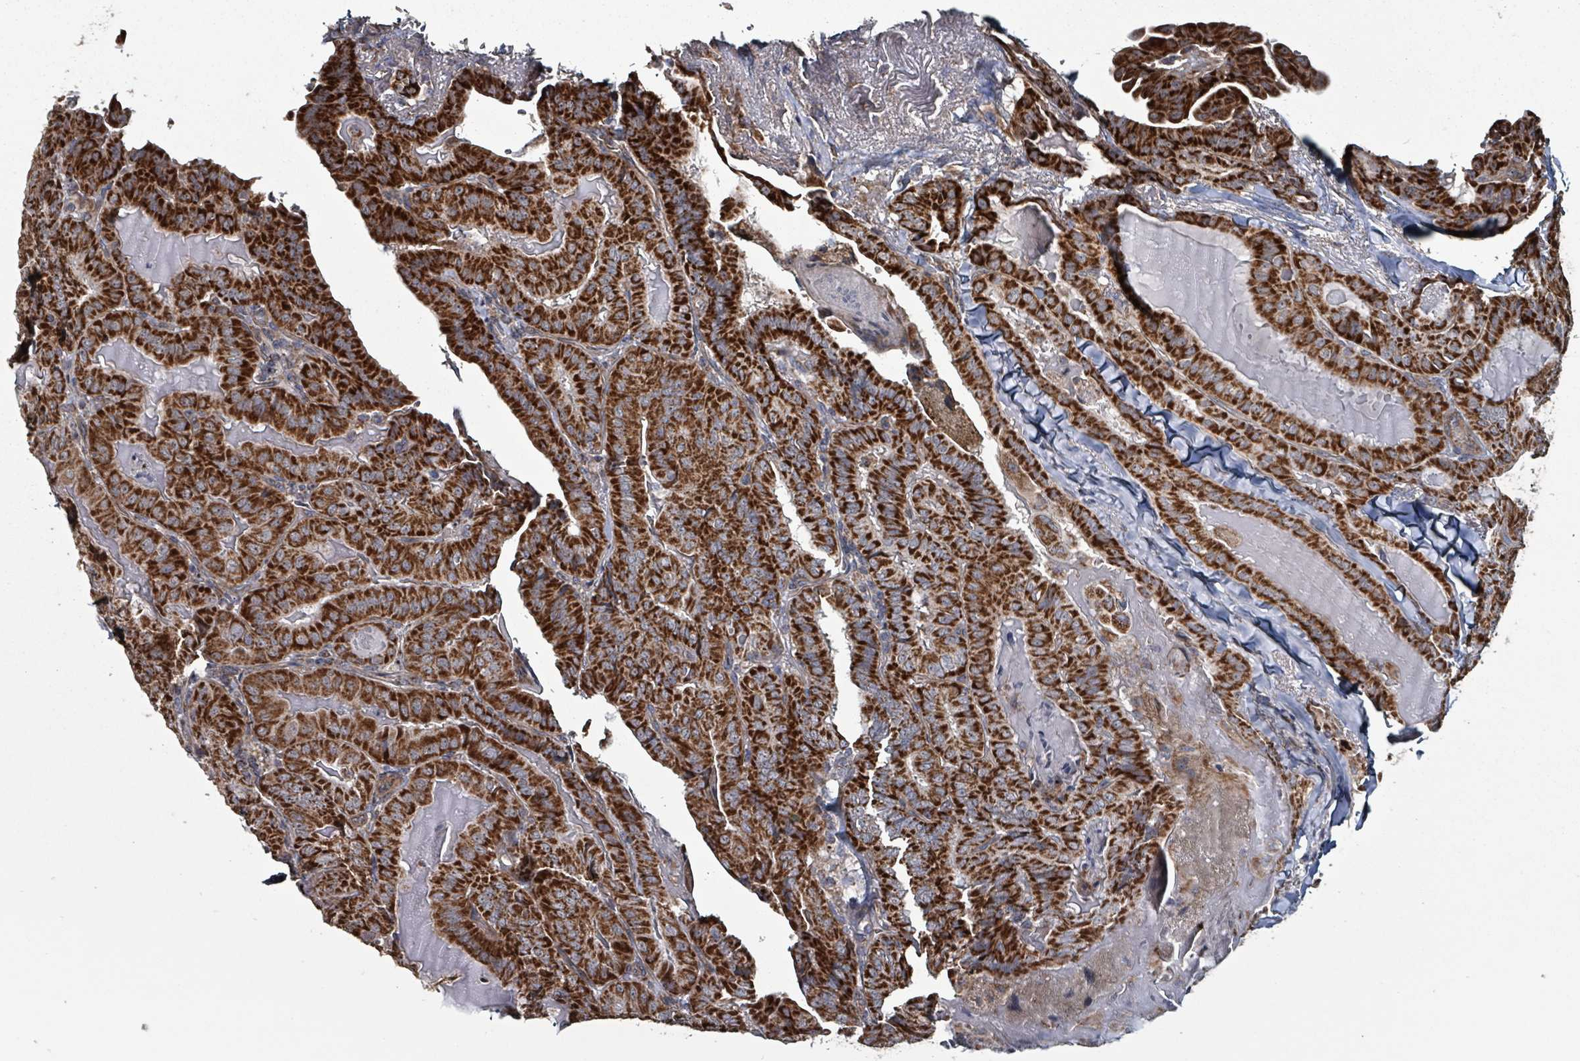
{"staining": {"intensity": "strong", "quantity": ">75%", "location": "cytoplasmic/membranous"}, "tissue": "thyroid cancer", "cell_type": "Tumor cells", "image_type": "cancer", "snomed": [{"axis": "morphology", "description": "Papillary adenocarcinoma, NOS"}, {"axis": "topography", "description": "Thyroid gland"}], "caption": "Thyroid papillary adenocarcinoma stained for a protein (brown) reveals strong cytoplasmic/membranous positive positivity in approximately >75% of tumor cells.", "gene": "MRPL4", "patient": {"sex": "female", "age": 68}}